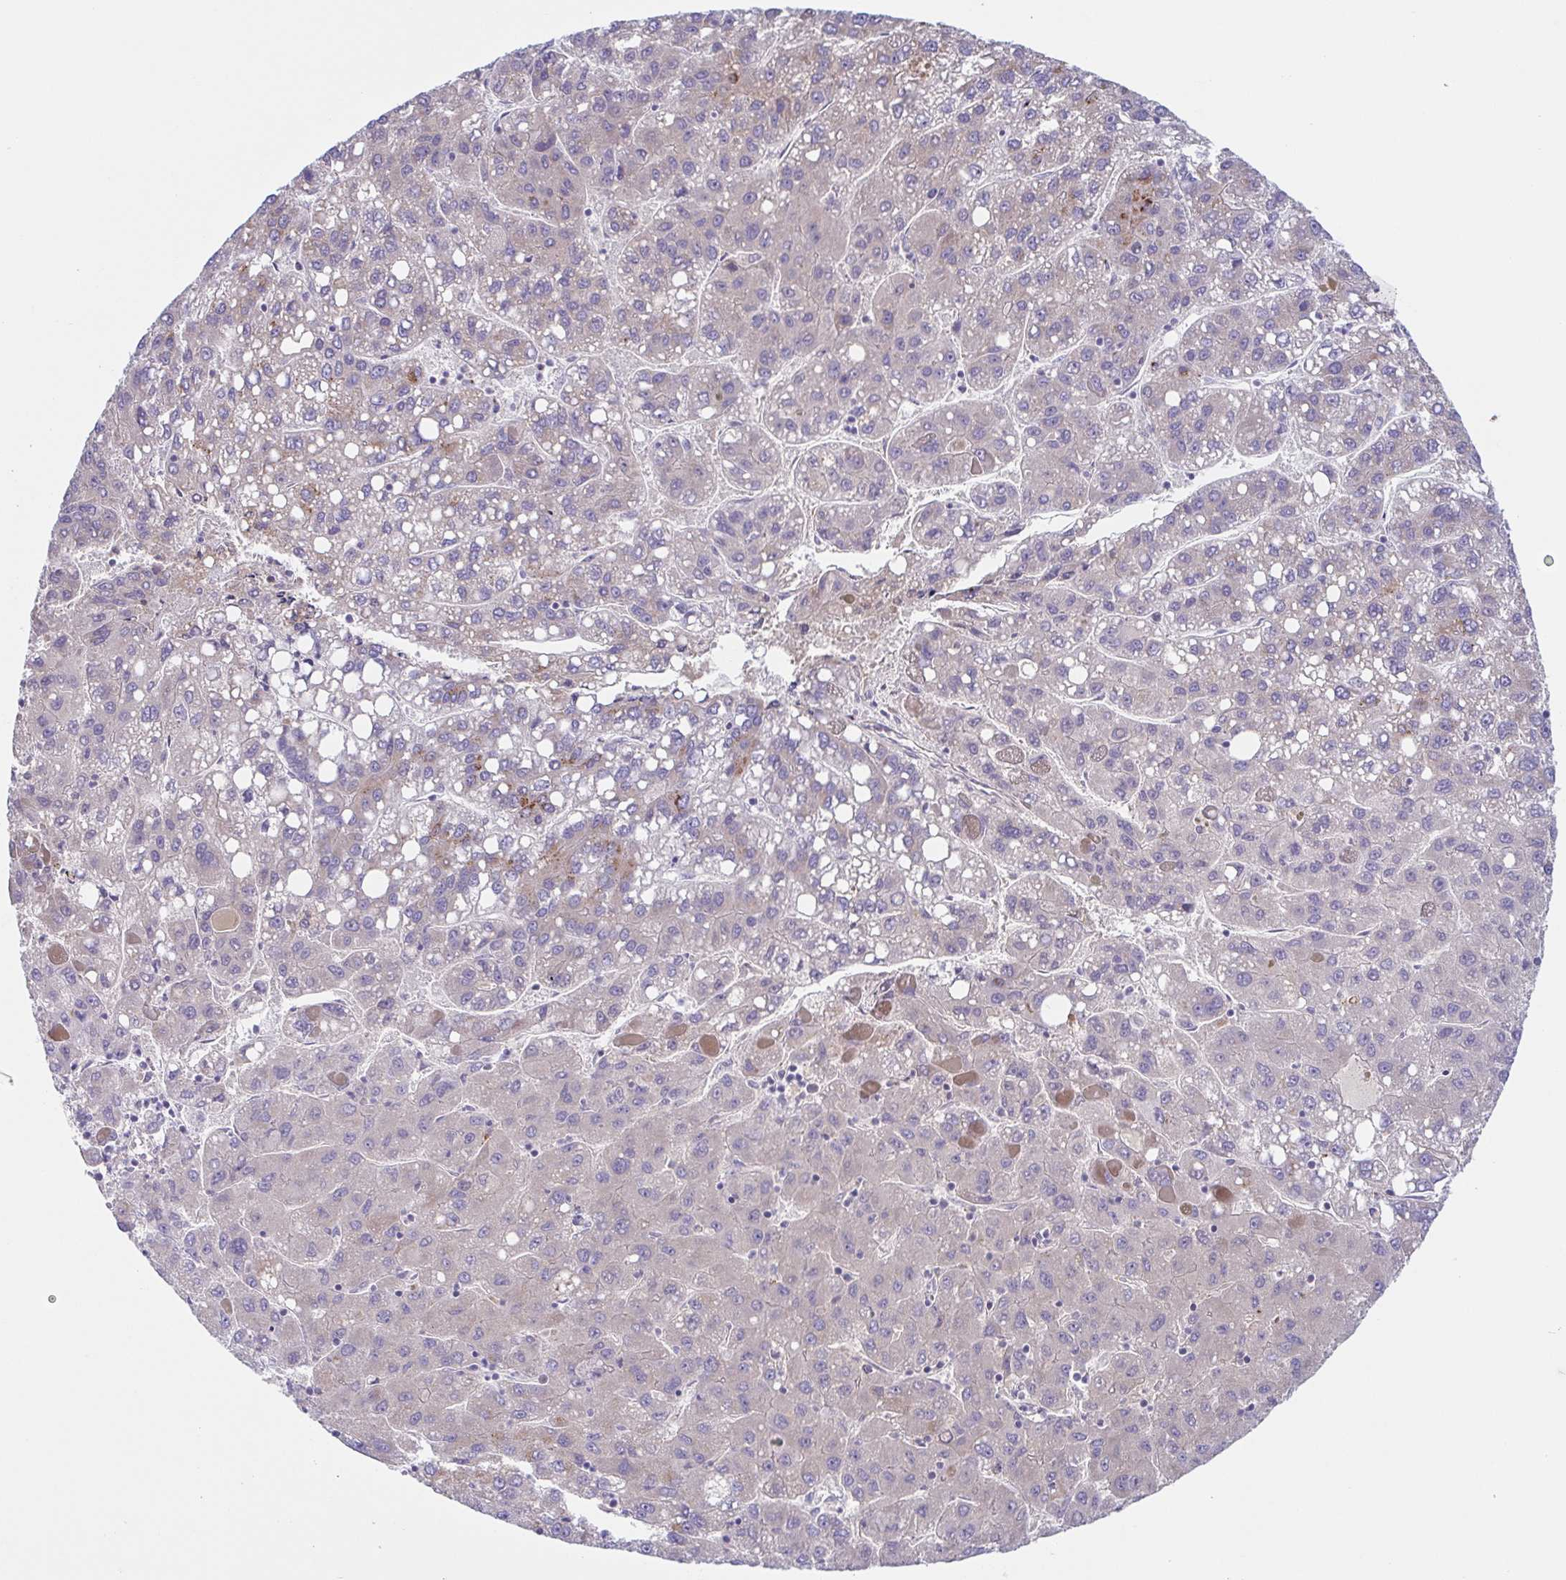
{"staining": {"intensity": "negative", "quantity": "none", "location": "none"}, "tissue": "liver cancer", "cell_type": "Tumor cells", "image_type": "cancer", "snomed": [{"axis": "morphology", "description": "Carcinoma, Hepatocellular, NOS"}, {"axis": "topography", "description": "Liver"}], "caption": "A high-resolution image shows IHC staining of liver cancer (hepatocellular carcinoma), which shows no significant positivity in tumor cells.", "gene": "COL17A1", "patient": {"sex": "female", "age": 82}}